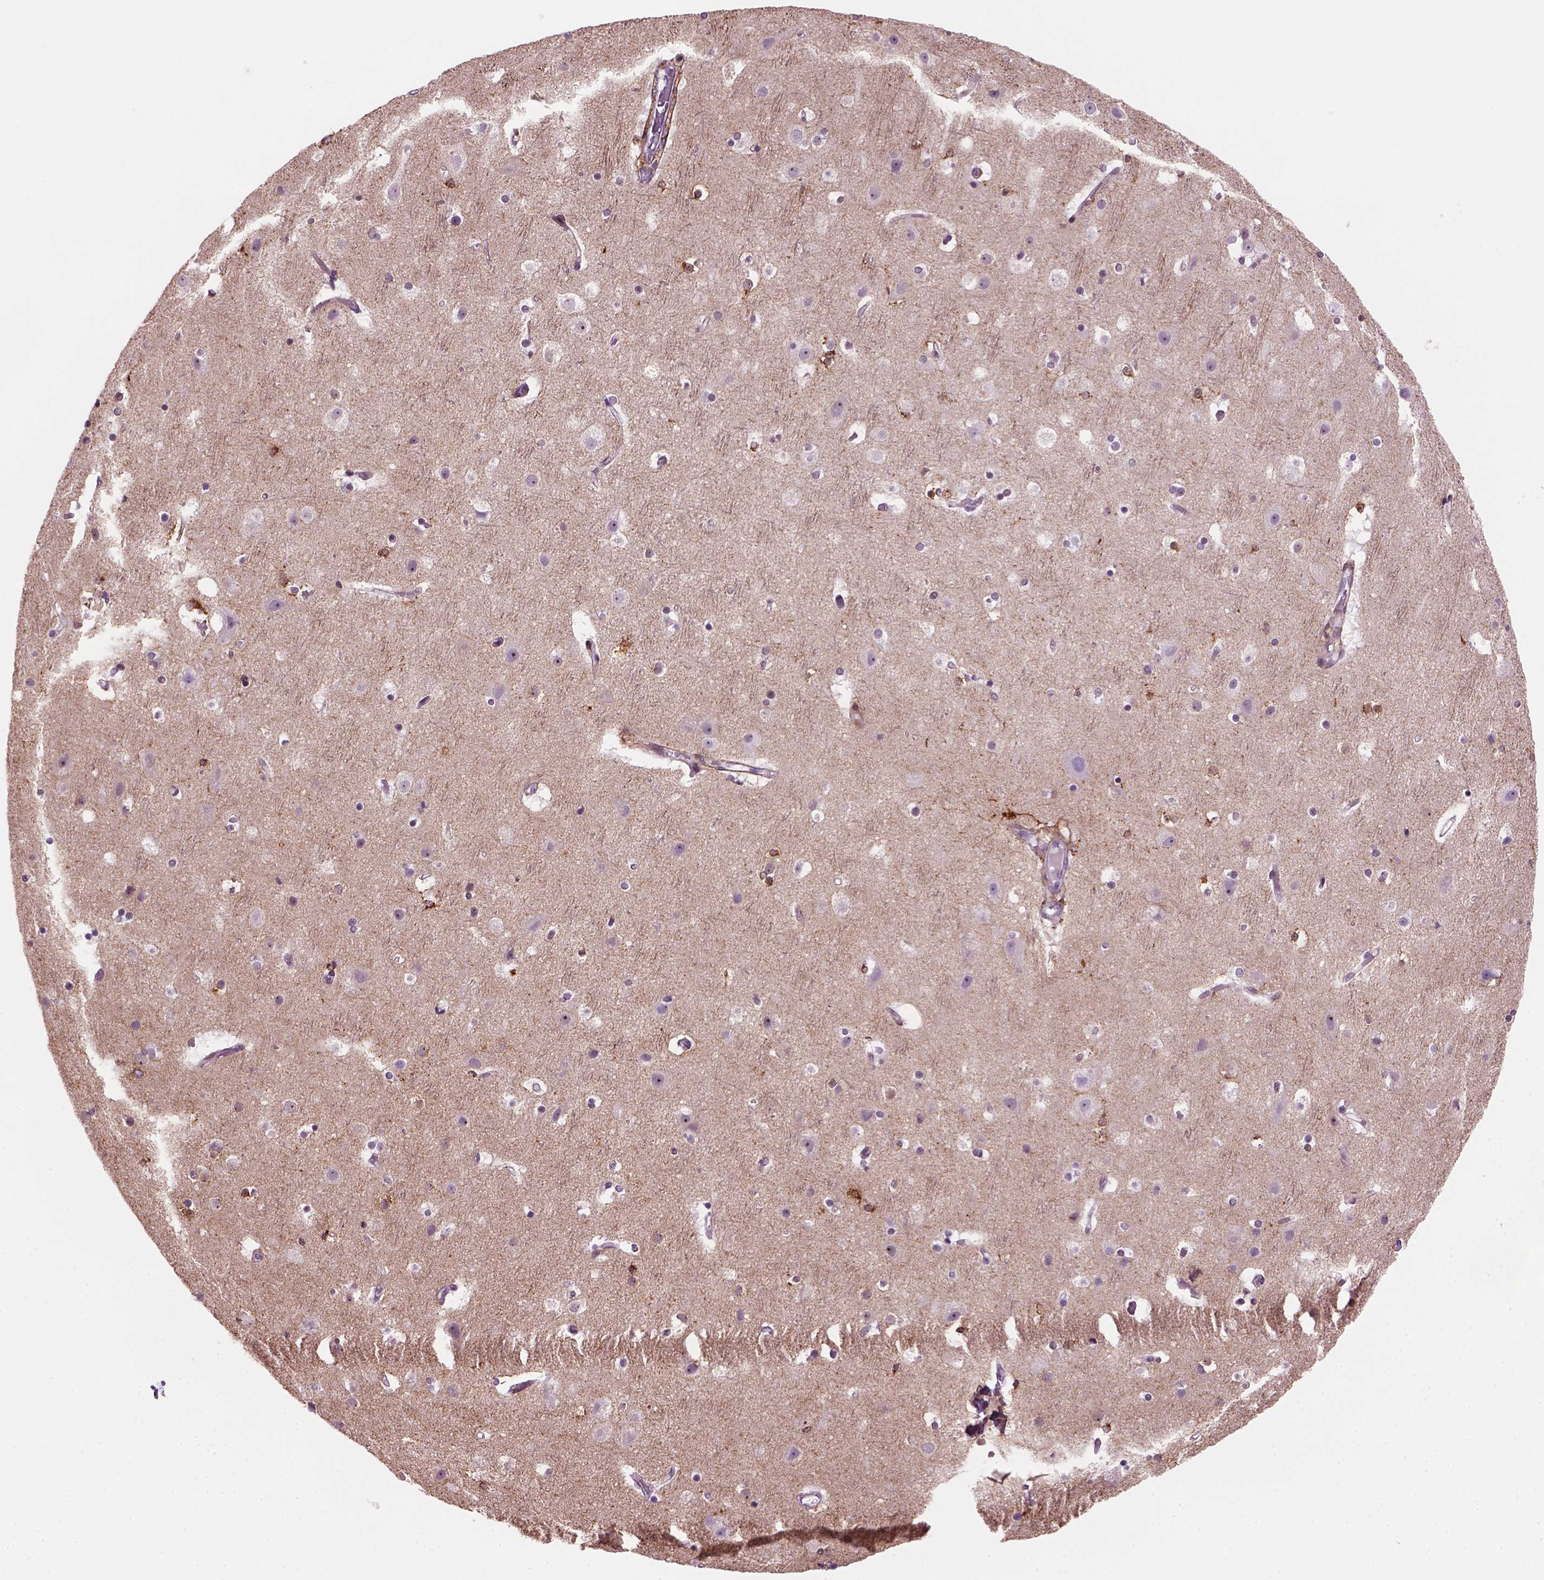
{"staining": {"intensity": "moderate", "quantity": "25%-75%", "location": "cytoplasmic/membranous"}, "tissue": "cerebral cortex", "cell_type": "Endothelial cells", "image_type": "normal", "snomed": [{"axis": "morphology", "description": "Normal tissue, NOS"}, {"axis": "topography", "description": "Cerebral cortex"}], "caption": "An IHC image of normal tissue is shown. Protein staining in brown highlights moderate cytoplasmic/membranous positivity in cerebral cortex within endothelial cells. (Stains: DAB (3,3'-diaminobenzidine) in brown, nuclei in blue, Microscopy: brightfield microscopy at high magnification).", "gene": "MARCKS", "patient": {"sex": "female", "age": 52}}